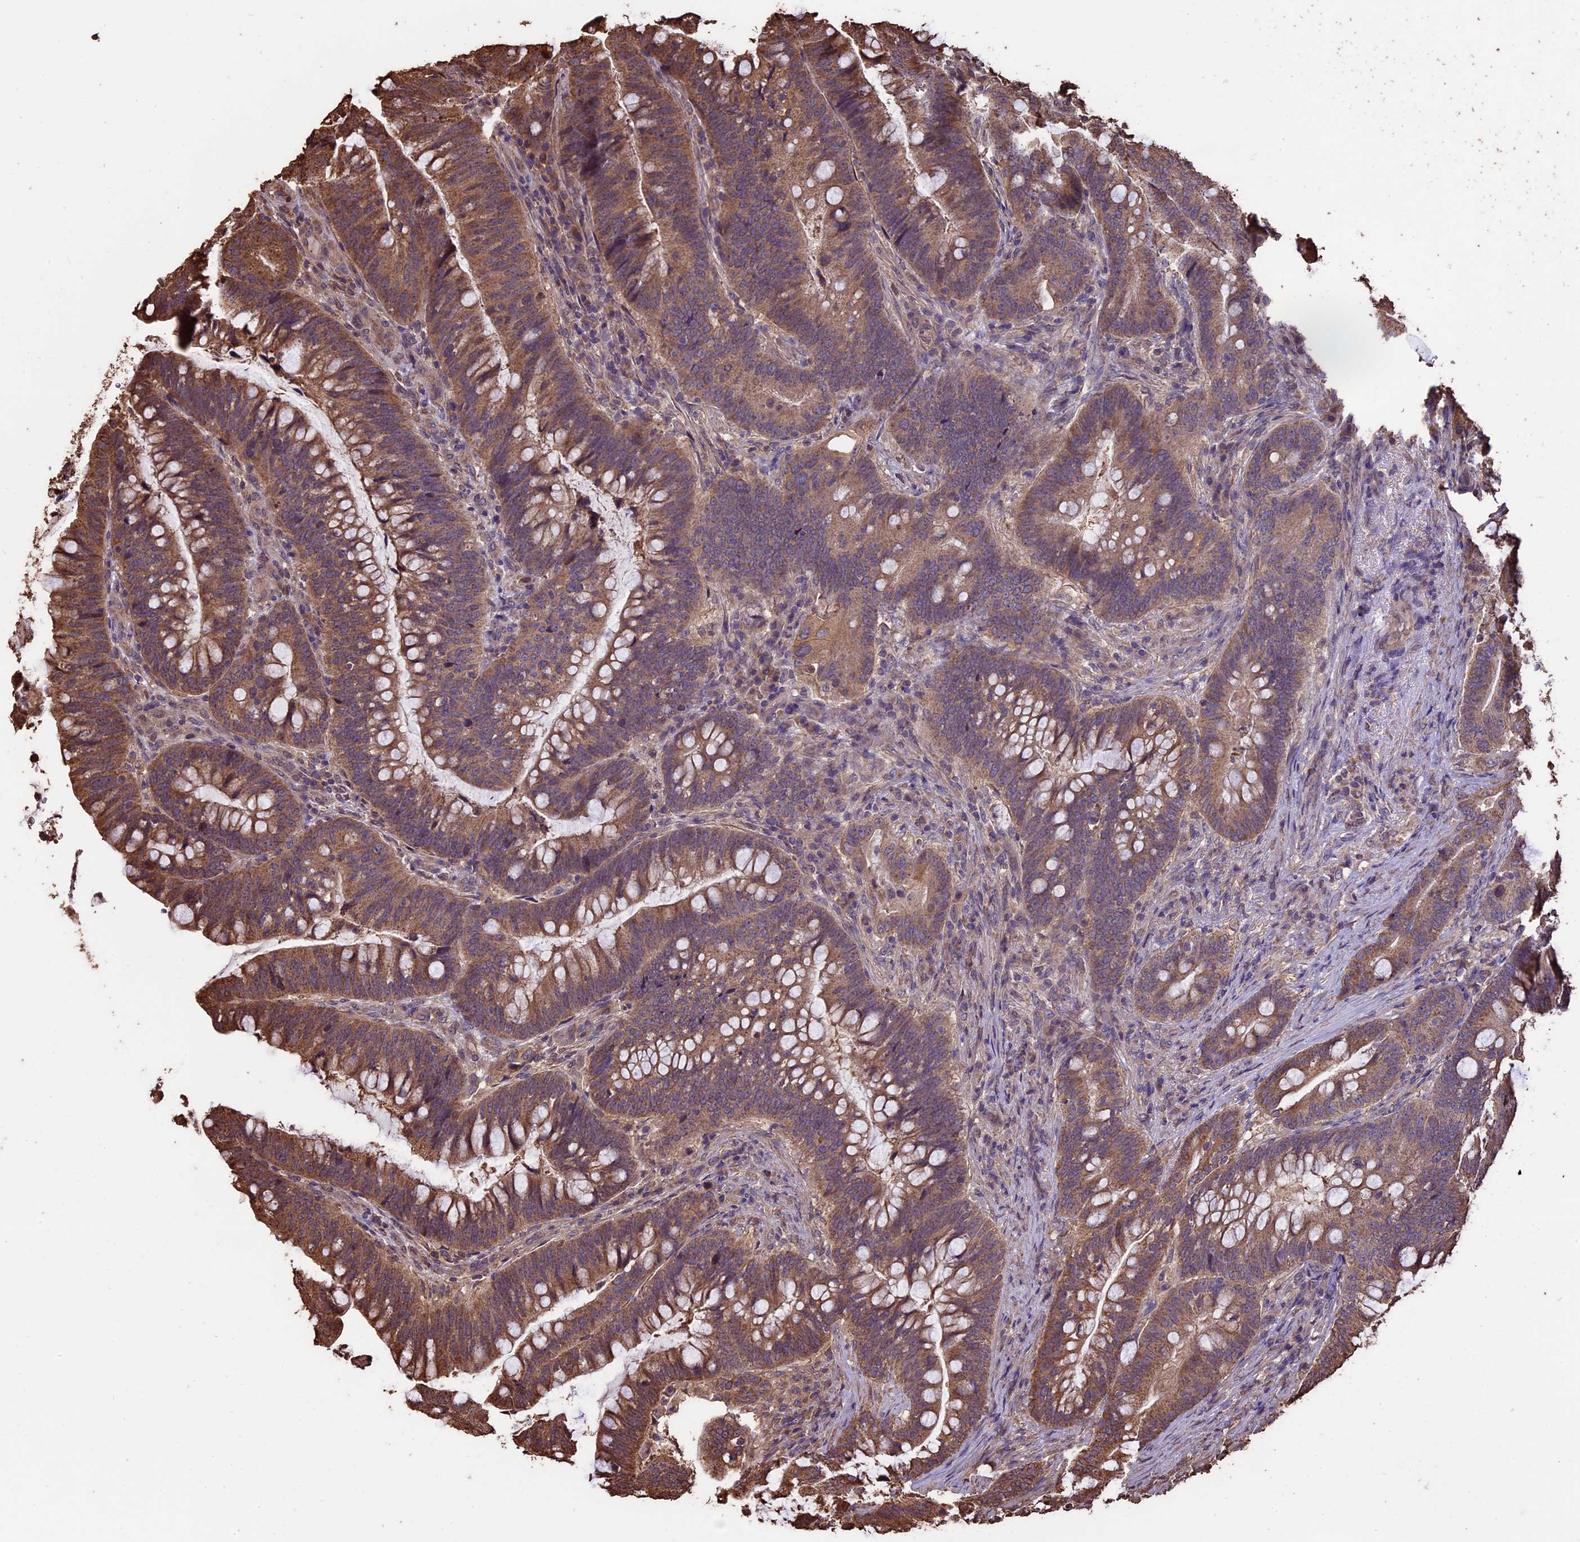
{"staining": {"intensity": "moderate", "quantity": ">75%", "location": "cytoplasmic/membranous"}, "tissue": "colorectal cancer", "cell_type": "Tumor cells", "image_type": "cancer", "snomed": [{"axis": "morphology", "description": "Adenocarcinoma, NOS"}, {"axis": "topography", "description": "Colon"}], "caption": "This is a photomicrograph of immunohistochemistry (IHC) staining of colorectal cancer, which shows moderate positivity in the cytoplasmic/membranous of tumor cells.", "gene": "PGPEP1L", "patient": {"sex": "female", "age": 66}}